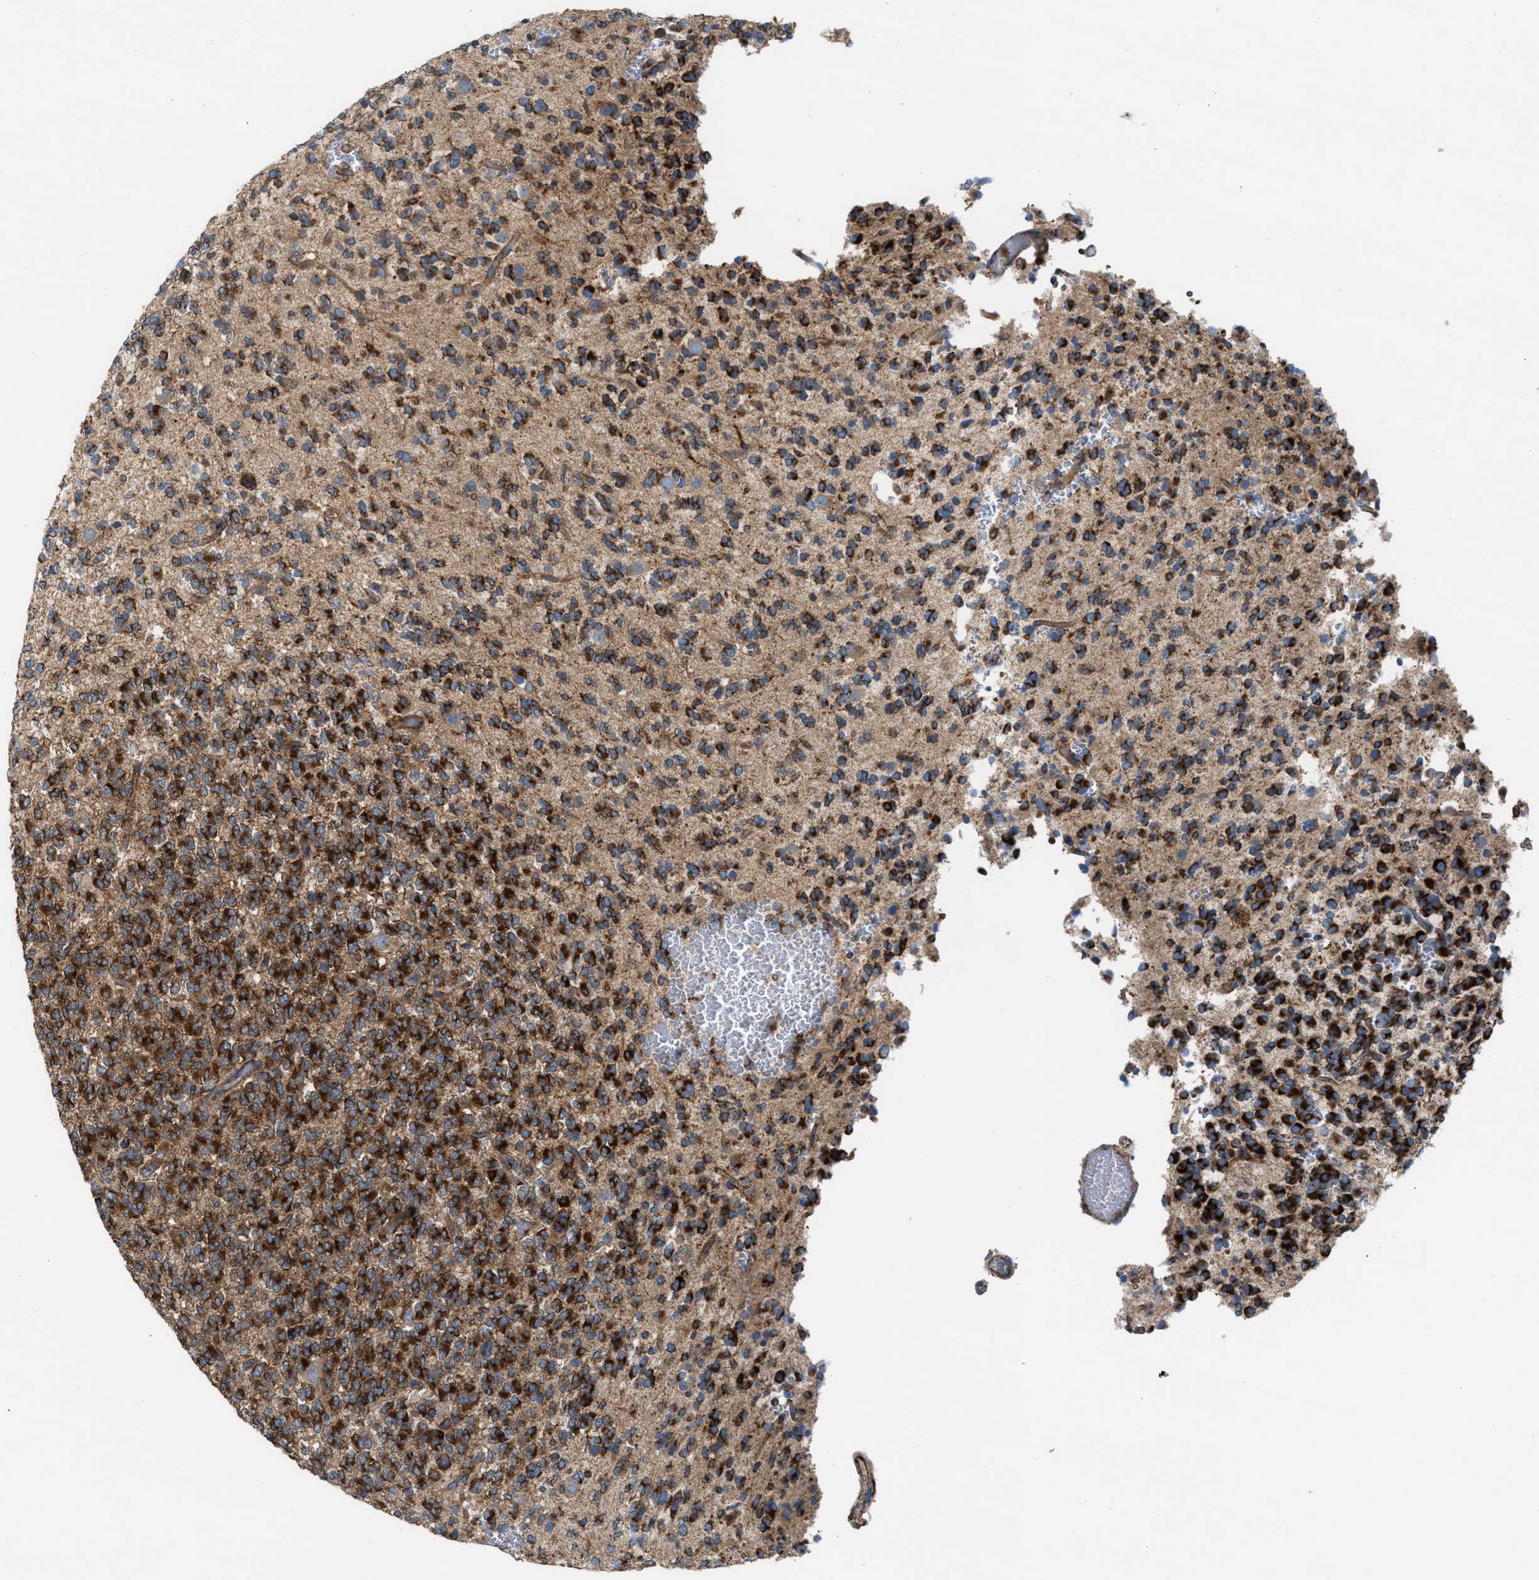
{"staining": {"intensity": "strong", "quantity": ">75%", "location": "cytoplasmic/membranous"}, "tissue": "glioma", "cell_type": "Tumor cells", "image_type": "cancer", "snomed": [{"axis": "morphology", "description": "Glioma, malignant, Low grade"}, {"axis": "topography", "description": "Brain"}], "caption": "A brown stain highlights strong cytoplasmic/membranous staining of a protein in human malignant glioma (low-grade) tumor cells.", "gene": "TBC1D15", "patient": {"sex": "male", "age": 38}}